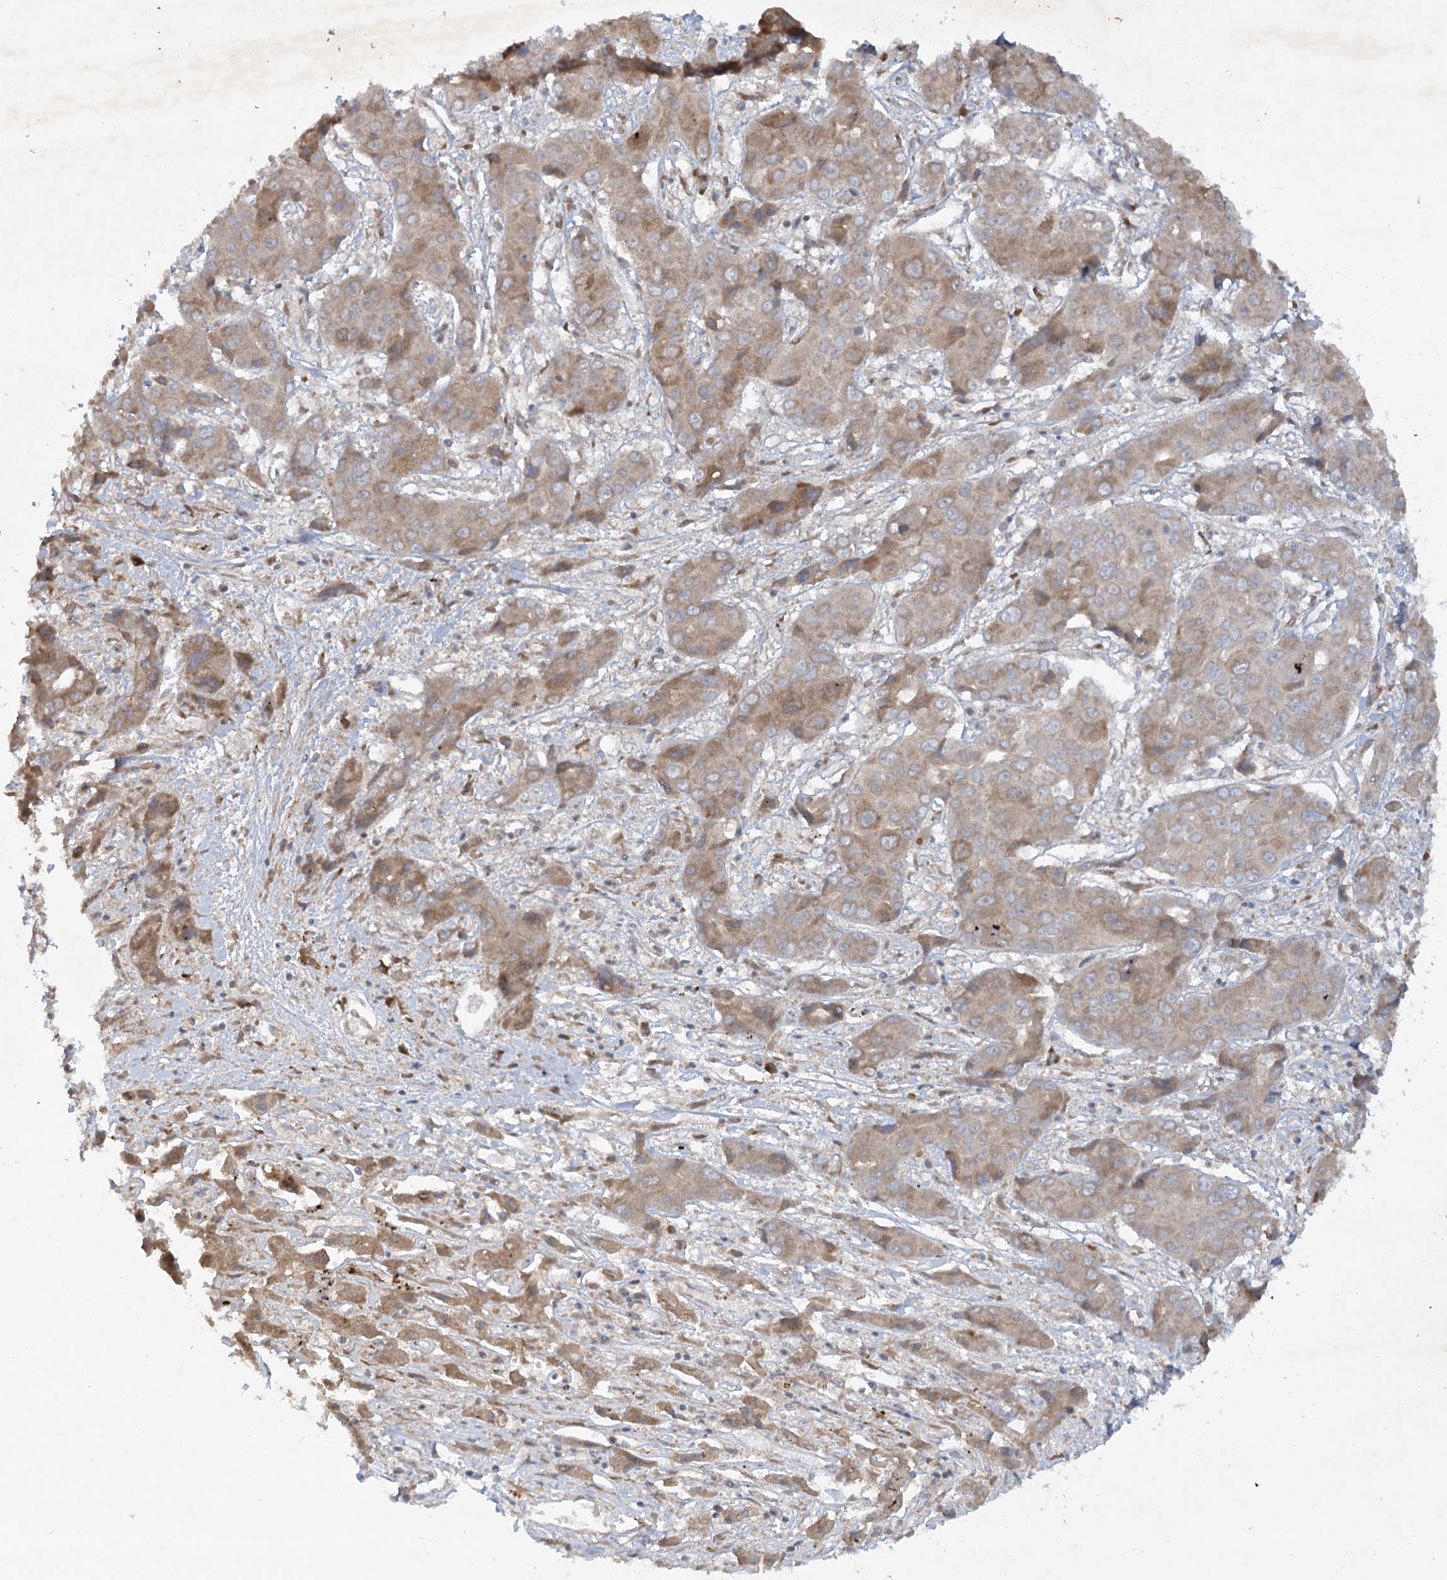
{"staining": {"intensity": "moderate", "quantity": "25%-75%", "location": "cytoplasmic/membranous"}, "tissue": "liver cancer", "cell_type": "Tumor cells", "image_type": "cancer", "snomed": [{"axis": "morphology", "description": "Cholangiocarcinoma"}, {"axis": "topography", "description": "Liver"}], "caption": "A micrograph of liver cancer (cholangiocarcinoma) stained for a protein demonstrates moderate cytoplasmic/membranous brown staining in tumor cells.", "gene": "TRAF3IP1", "patient": {"sex": "male", "age": 67}}